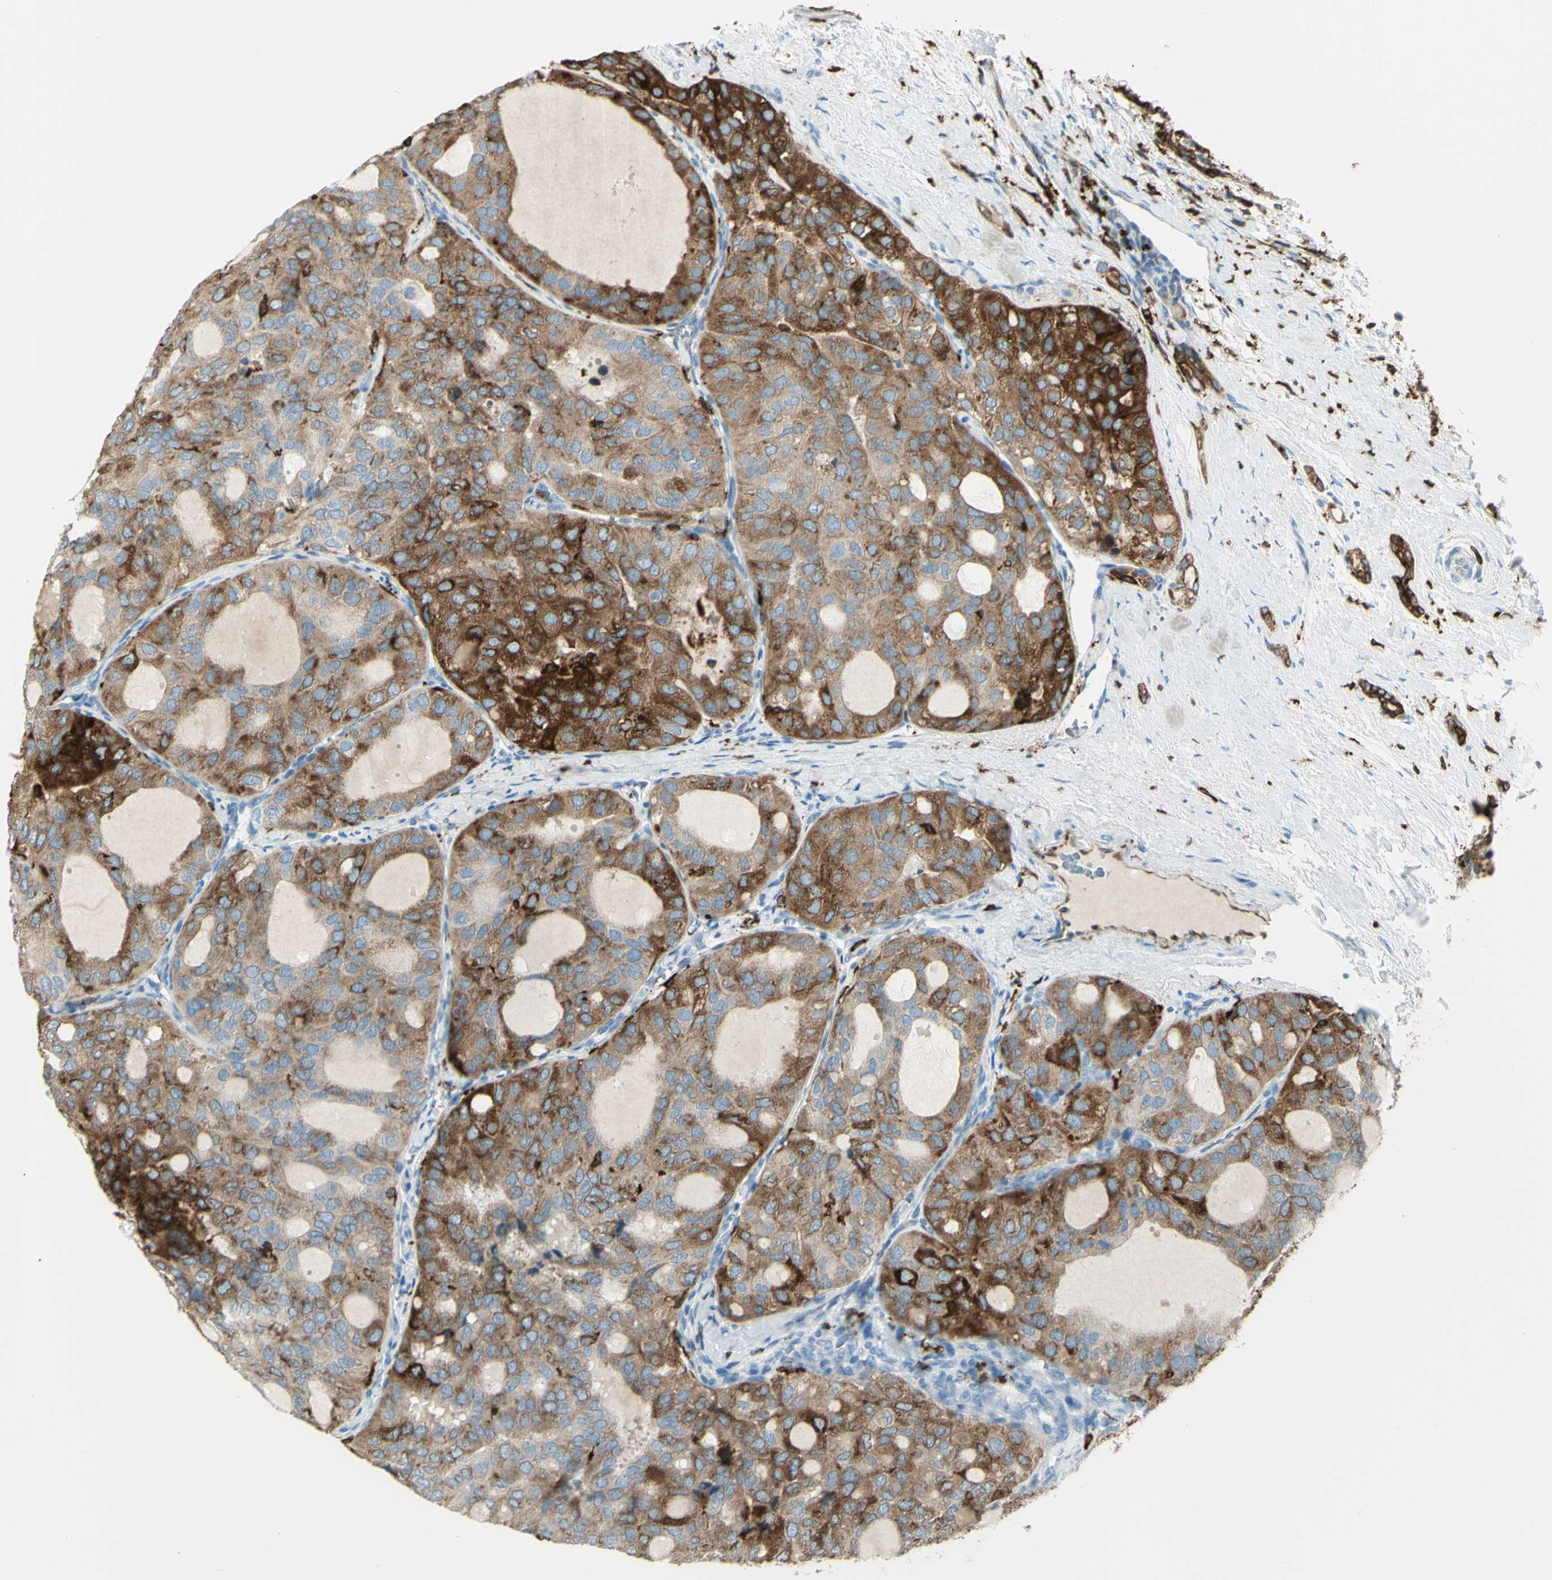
{"staining": {"intensity": "moderate", "quantity": ">75%", "location": "cytoplasmic/membranous"}, "tissue": "thyroid cancer", "cell_type": "Tumor cells", "image_type": "cancer", "snomed": [{"axis": "morphology", "description": "Follicular adenoma carcinoma, NOS"}, {"axis": "topography", "description": "Thyroid gland"}], "caption": "Thyroid cancer (follicular adenoma carcinoma) stained with IHC shows moderate cytoplasmic/membranous expression in approximately >75% of tumor cells.", "gene": "CD74", "patient": {"sex": "male", "age": 75}}